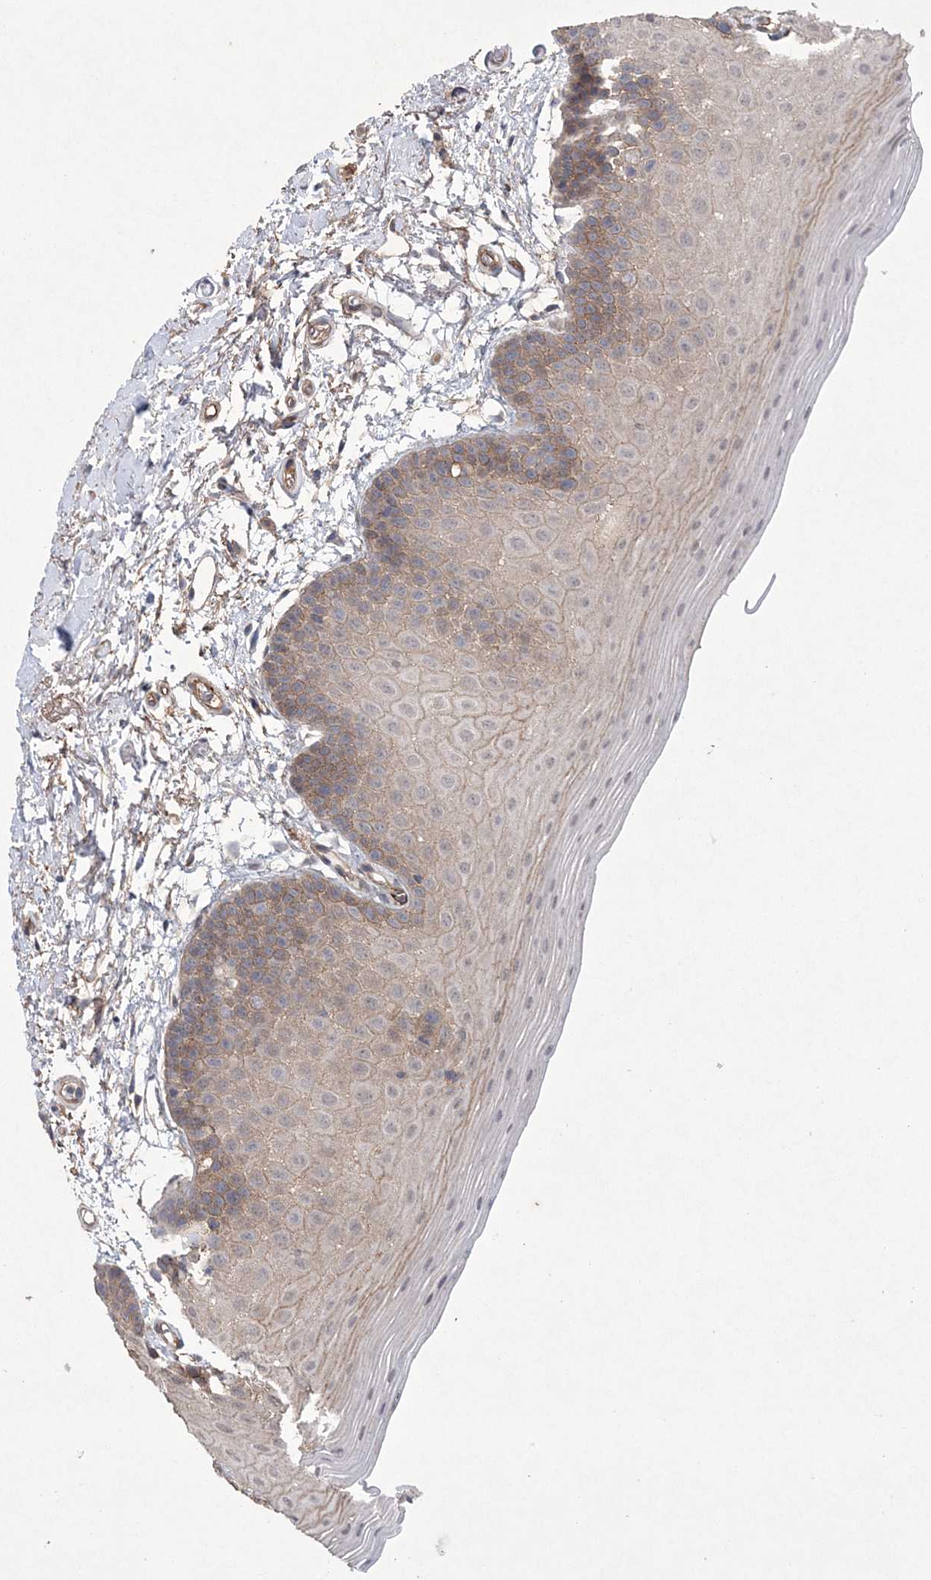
{"staining": {"intensity": "moderate", "quantity": "<25%", "location": "cytoplasmic/membranous"}, "tissue": "oral mucosa", "cell_type": "Squamous epithelial cells", "image_type": "normal", "snomed": [{"axis": "morphology", "description": "Normal tissue, NOS"}, {"axis": "topography", "description": "Oral tissue"}], "caption": "Oral mucosa stained with DAB IHC displays low levels of moderate cytoplasmic/membranous staining in about <25% of squamous epithelial cells.", "gene": "DPCD", "patient": {"sex": "male", "age": 62}}